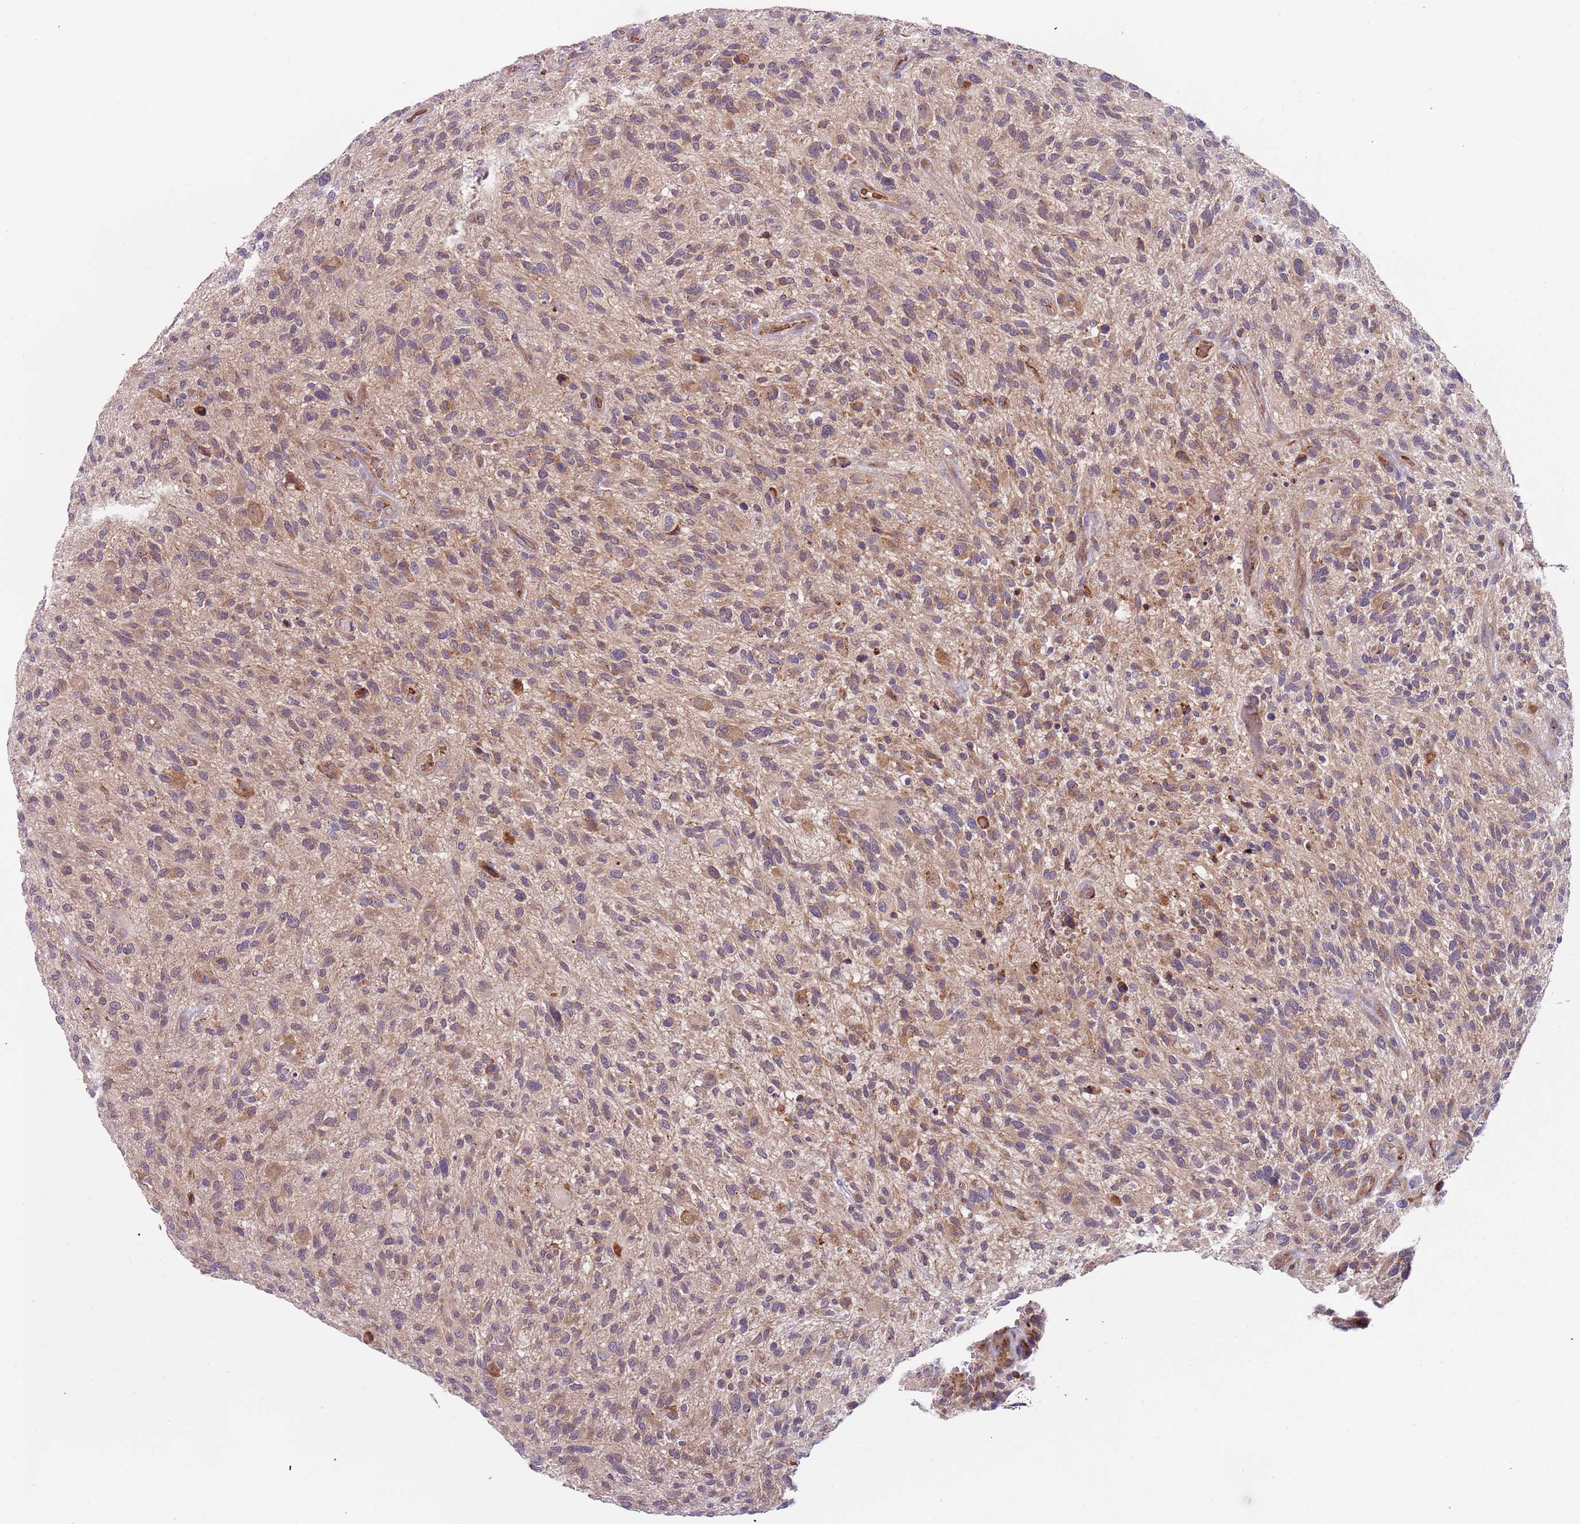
{"staining": {"intensity": "weak", "quantity": ">75%", "location": "cytoplasmic/membranous"}, "tissue": "glioma", "cell_type": "Tumor cells", "image_type": "cancer", "snomed": [{"axis": "morphology", "description": "Glioma, malignant, High grade"}, {"axis": "topography", "description": "Brain"}], "caption": "Immunohistochemistry (IHC) histopathology image of human malignant high-grade glioma stained for a protein (brown), which demonstrates low levels of weak cytoplasmic/membranous positivity in approximately >75% of tumor cells.", "gene": "VWCE", "patient": {"sex": "male", "age": 47}}